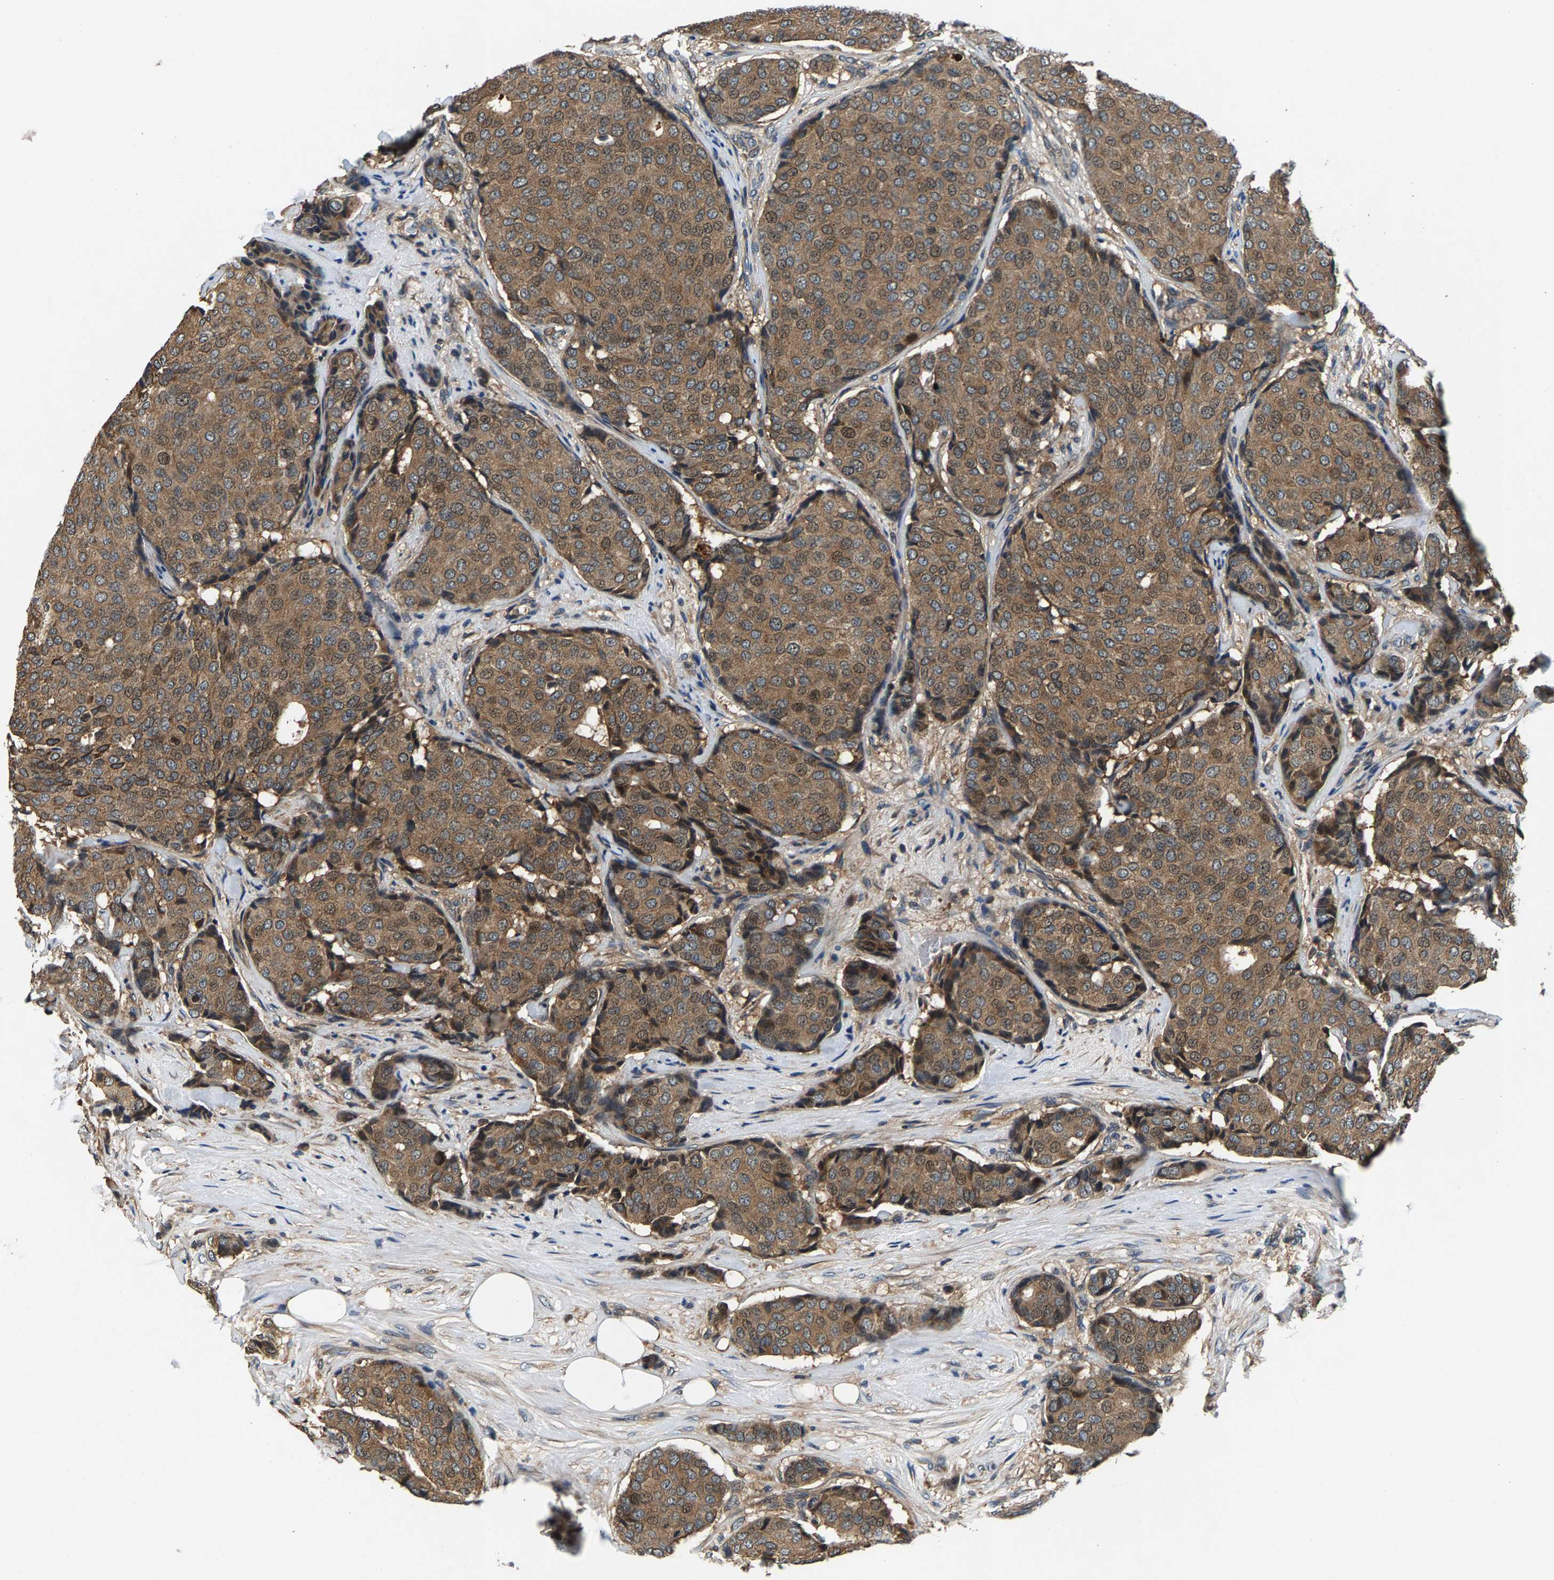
{"staining": {"intensity": "moderate", "quantity": ">75%", "location": "cytoplasmic/membranous"}, "tissue": "breast cancer", "cell_type": "Tumor cells", "image_type": "cancer", "snomed": [{"axis": "morphology", "description": "Duct carcinoma"}, {"axis": "topography", "description": "Breast"}], "caption": "Moderate cytoplasmic/membranous expression for a protein is present in approximately >75% of tumor cells of breast cancer (infiltrating ductal carcinoma) using immunohistochemistry (IHC).", "gene": "FAM78A", "patient": {"sex": "female", "age": 75}}